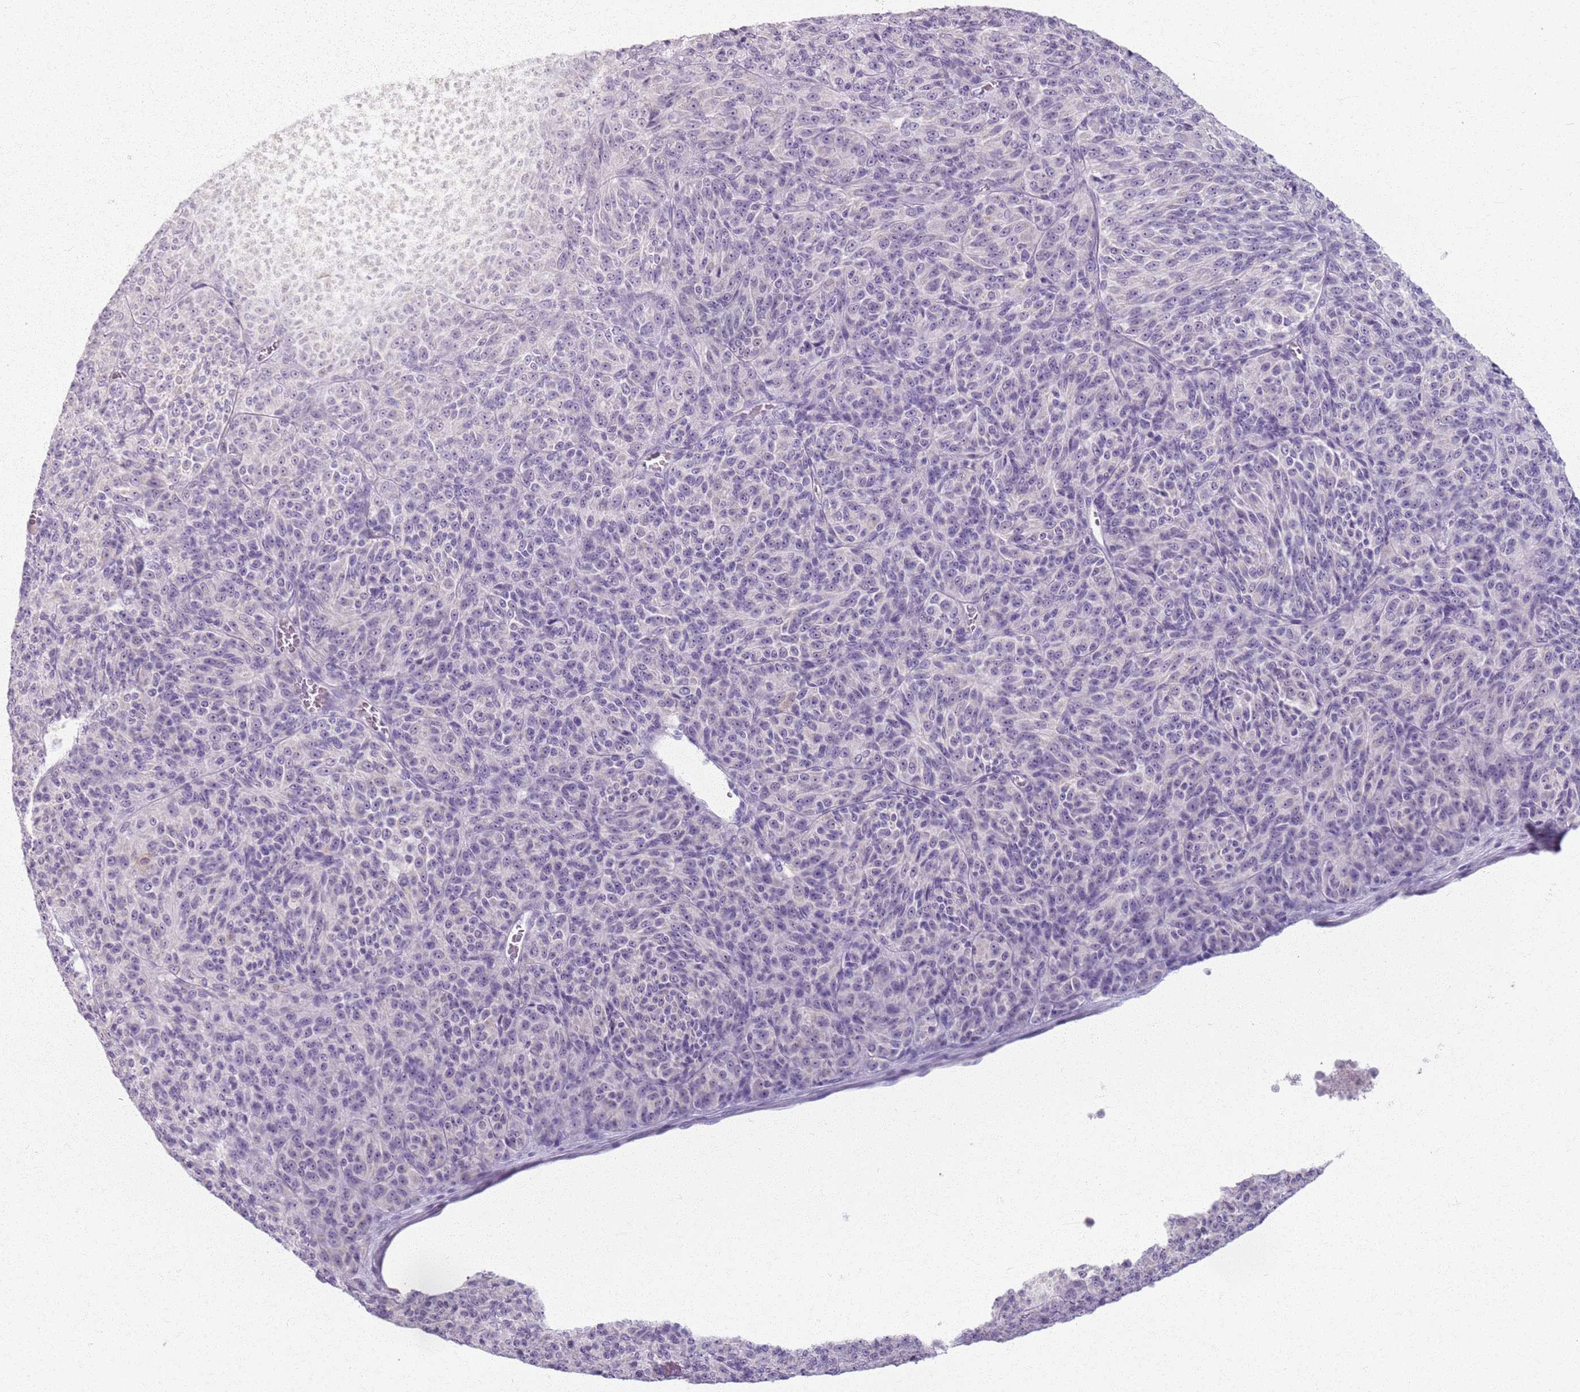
{"staining": {"intensity": "negative", "quantity": "none", "location": "none"}, "tissue": "melanoma", "cell_type": "Tumor cells", "image_type": "cancer", "snomed": [{"axis": "morphology", "description": "Malignant melanoma, Metastatic site"}, {"axis": "topography", "description": "Brain"}], "caption": "This is an immunohistochemistry photomicrograph of malignant melanoma (metastatic site). There is no positivity in tumor cells.", "gene": "GDPGP1", "patient": {"sex": "female", "age": 56}}